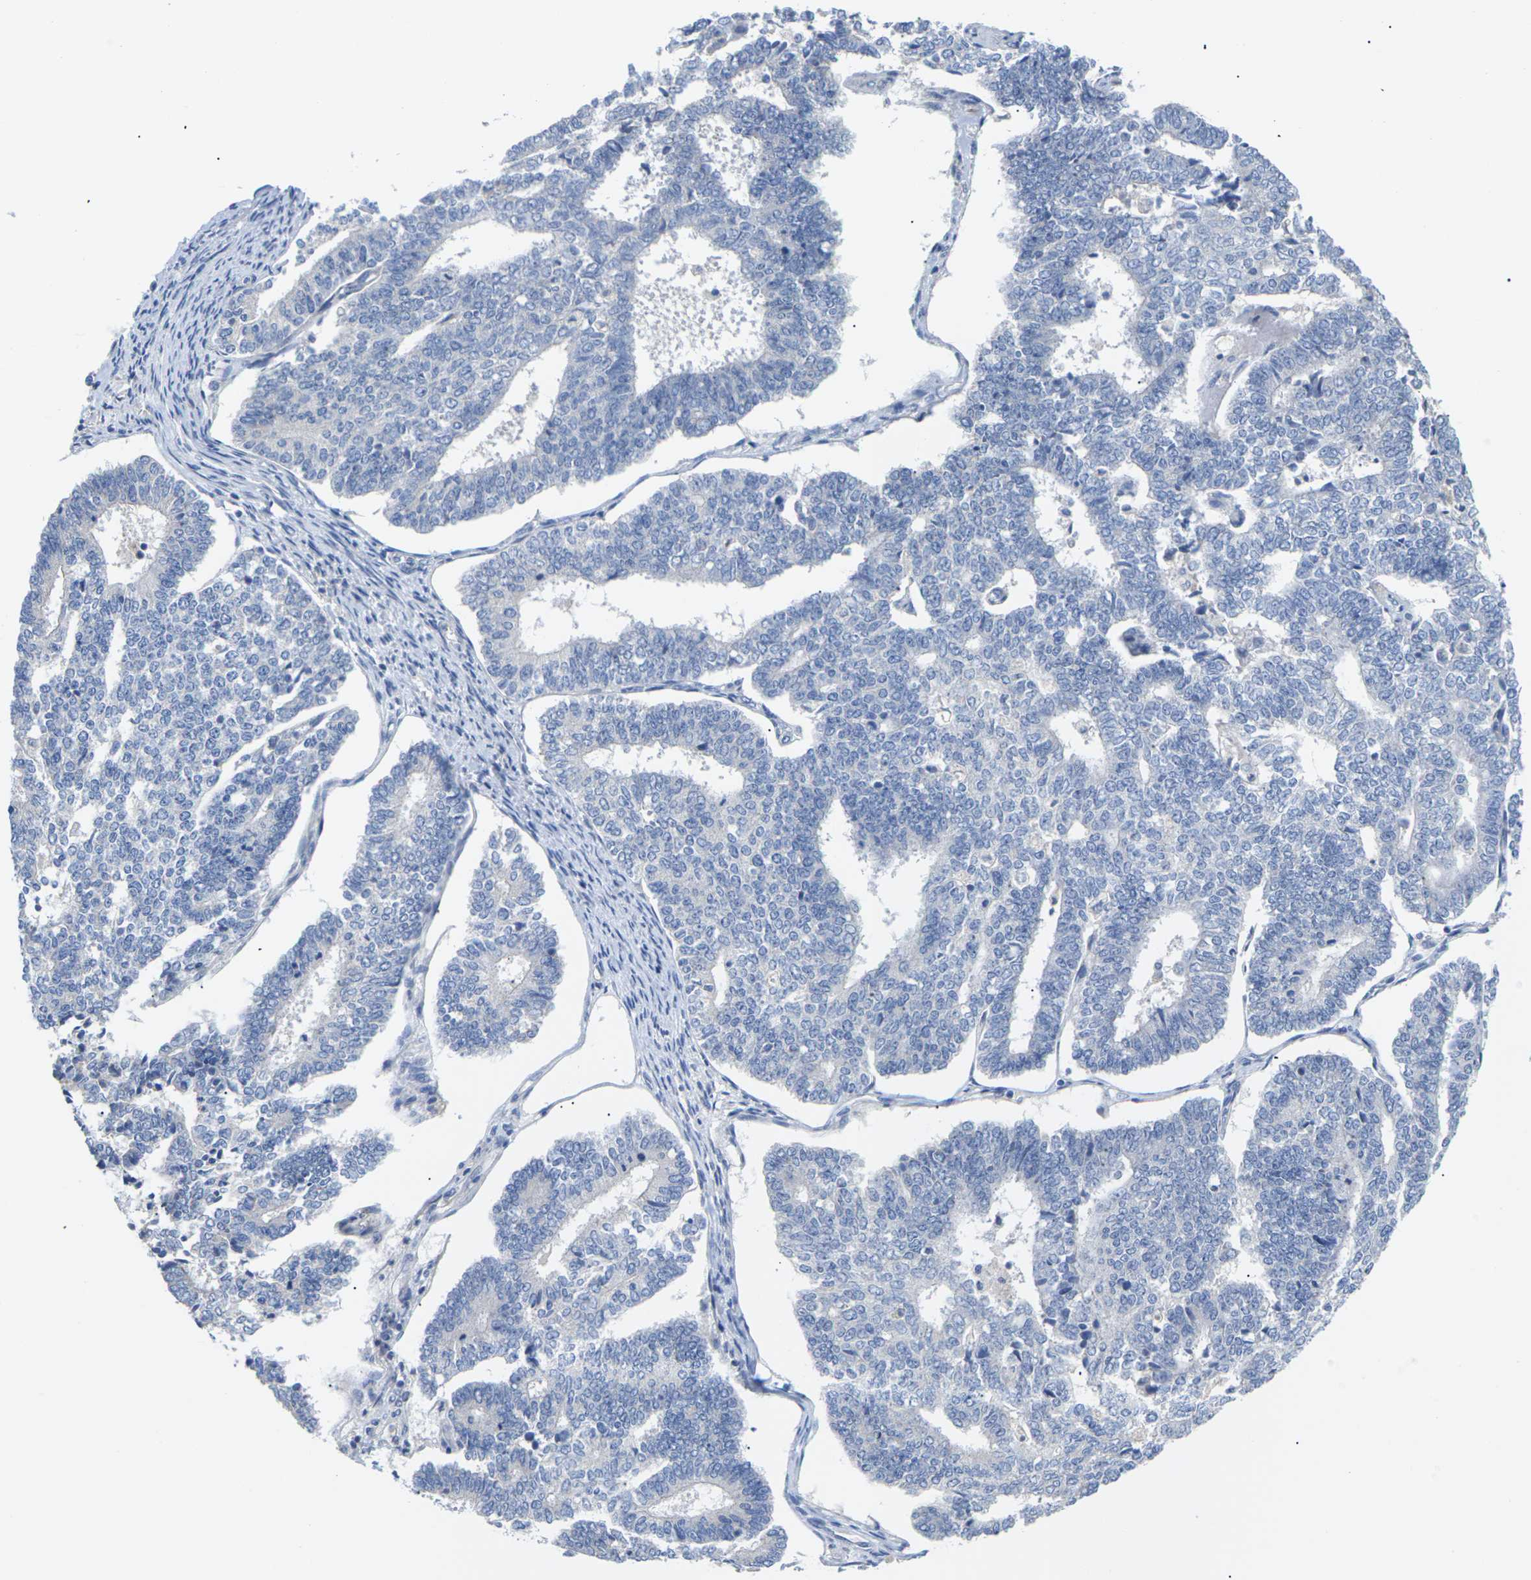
{"staining": {"intensity": "negative", "quantity": "none", "location": "none"}, "tissue": "endometrial cancer", "cell_type": "Tumor cells", "image_type": "cancer", "snomed": [{"axis": "morphology", "description": "Adenocarcinoma, NOS"}, {"axis": "topography", "description": "Endometrium"}], "caption": "This is a histopathology image of immunohistochemistry (IHC) staining of endometrial cancer, which shows no positivity in tumor cells.", "gene": "TMCO4", "patient": {"sex": "female", "age": 70}}